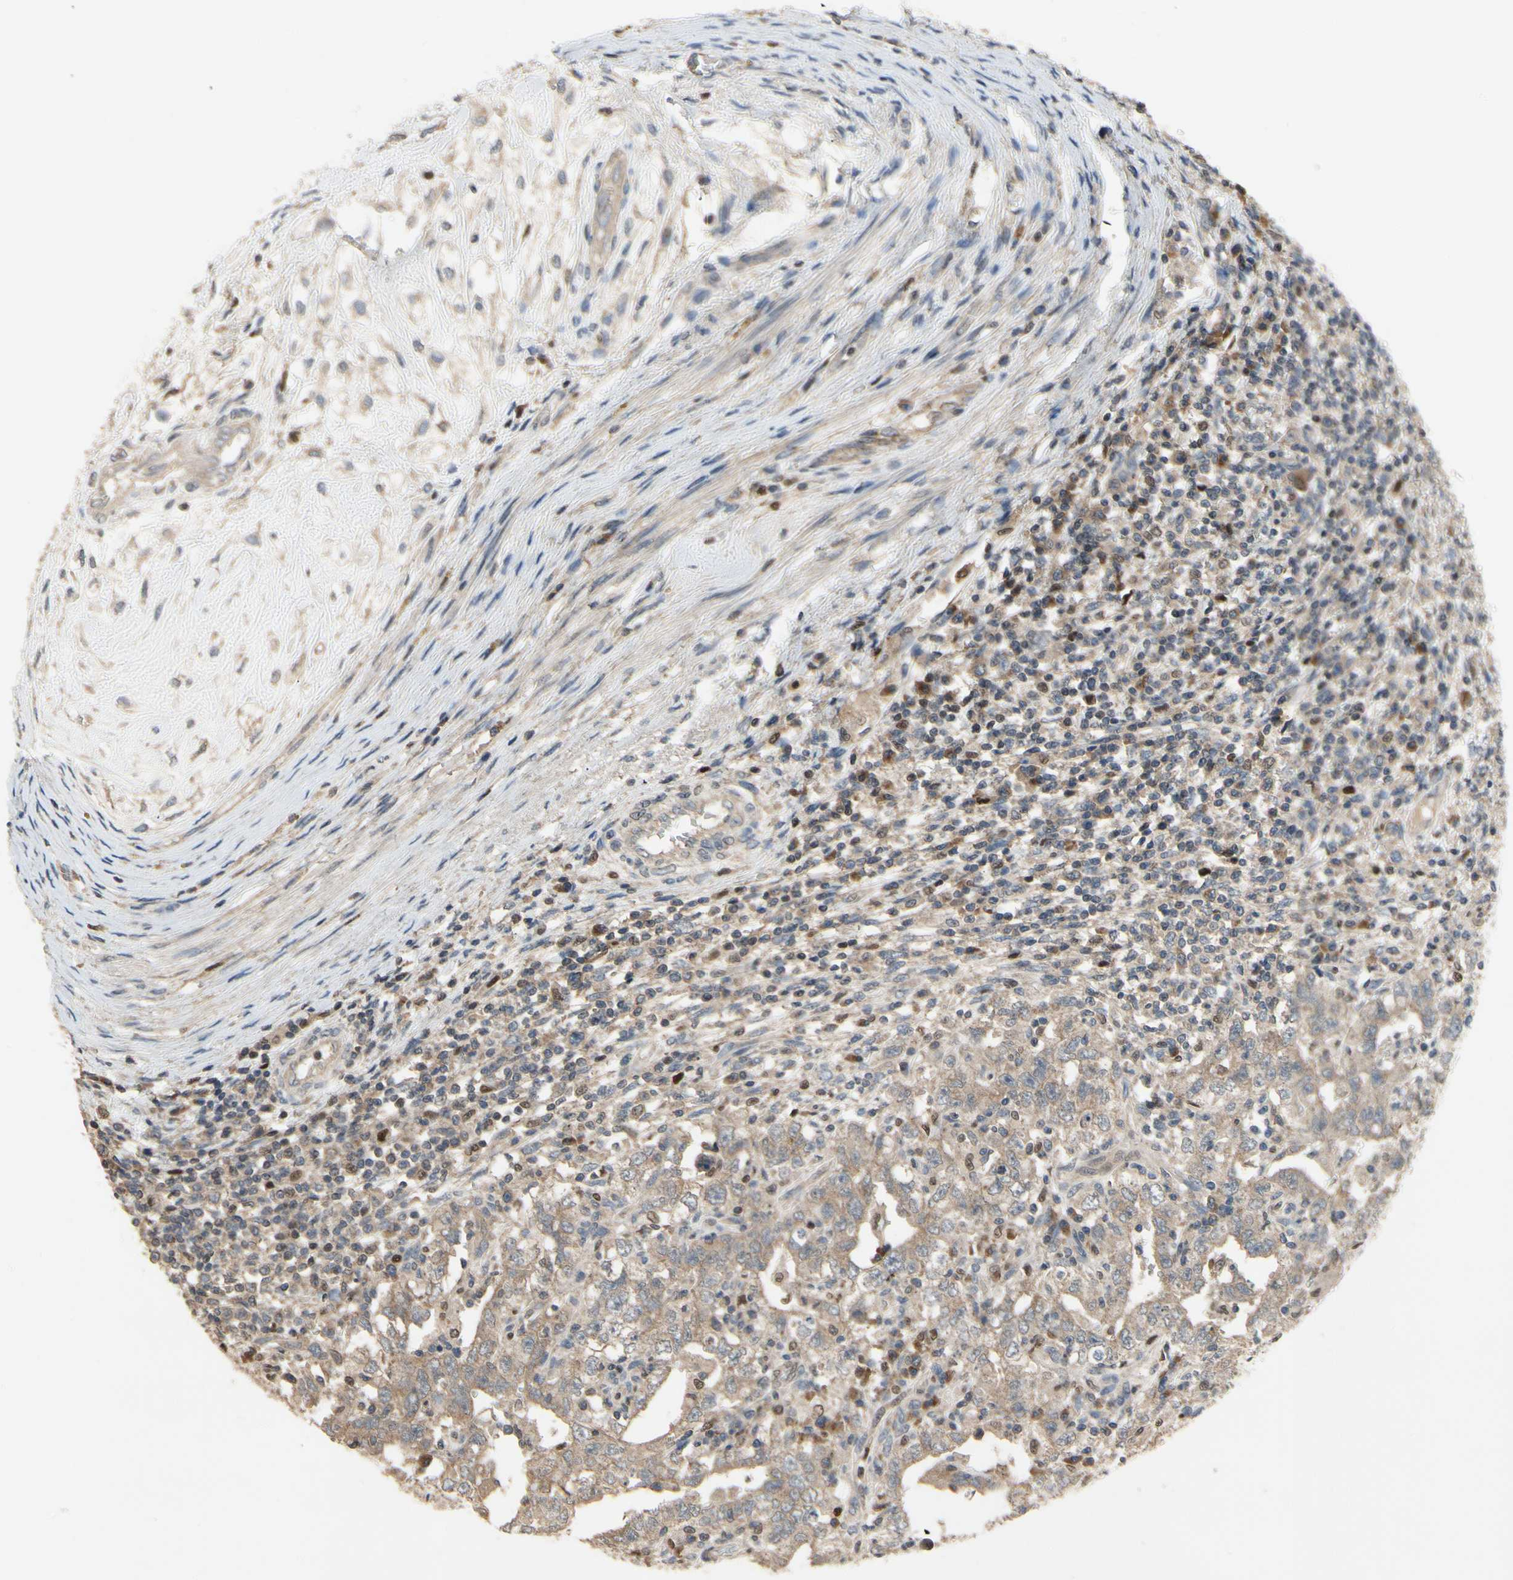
{"staining": {"intensity": "weak", "quantity": "25%-75%", "location": "cytoplasmic/membranous"}, "tissue": "testis cancer", "cell_type": "Tumor cells", "image_type": "cancer", "snomed": [{"axis": "morphology", "description": "Carcinoma, Embryonal, NOS"}, {"axis": "topography", "description": "Testis"}], "caption": "Human embryonal carcinoma (testis) stained for a protein (brown) reveals weak cytoplasmic/membranous positive expression in about 25%-75% of tumor cells.", "gene": "CGREF1", "patient": {"sex": "male", "age": 26}}